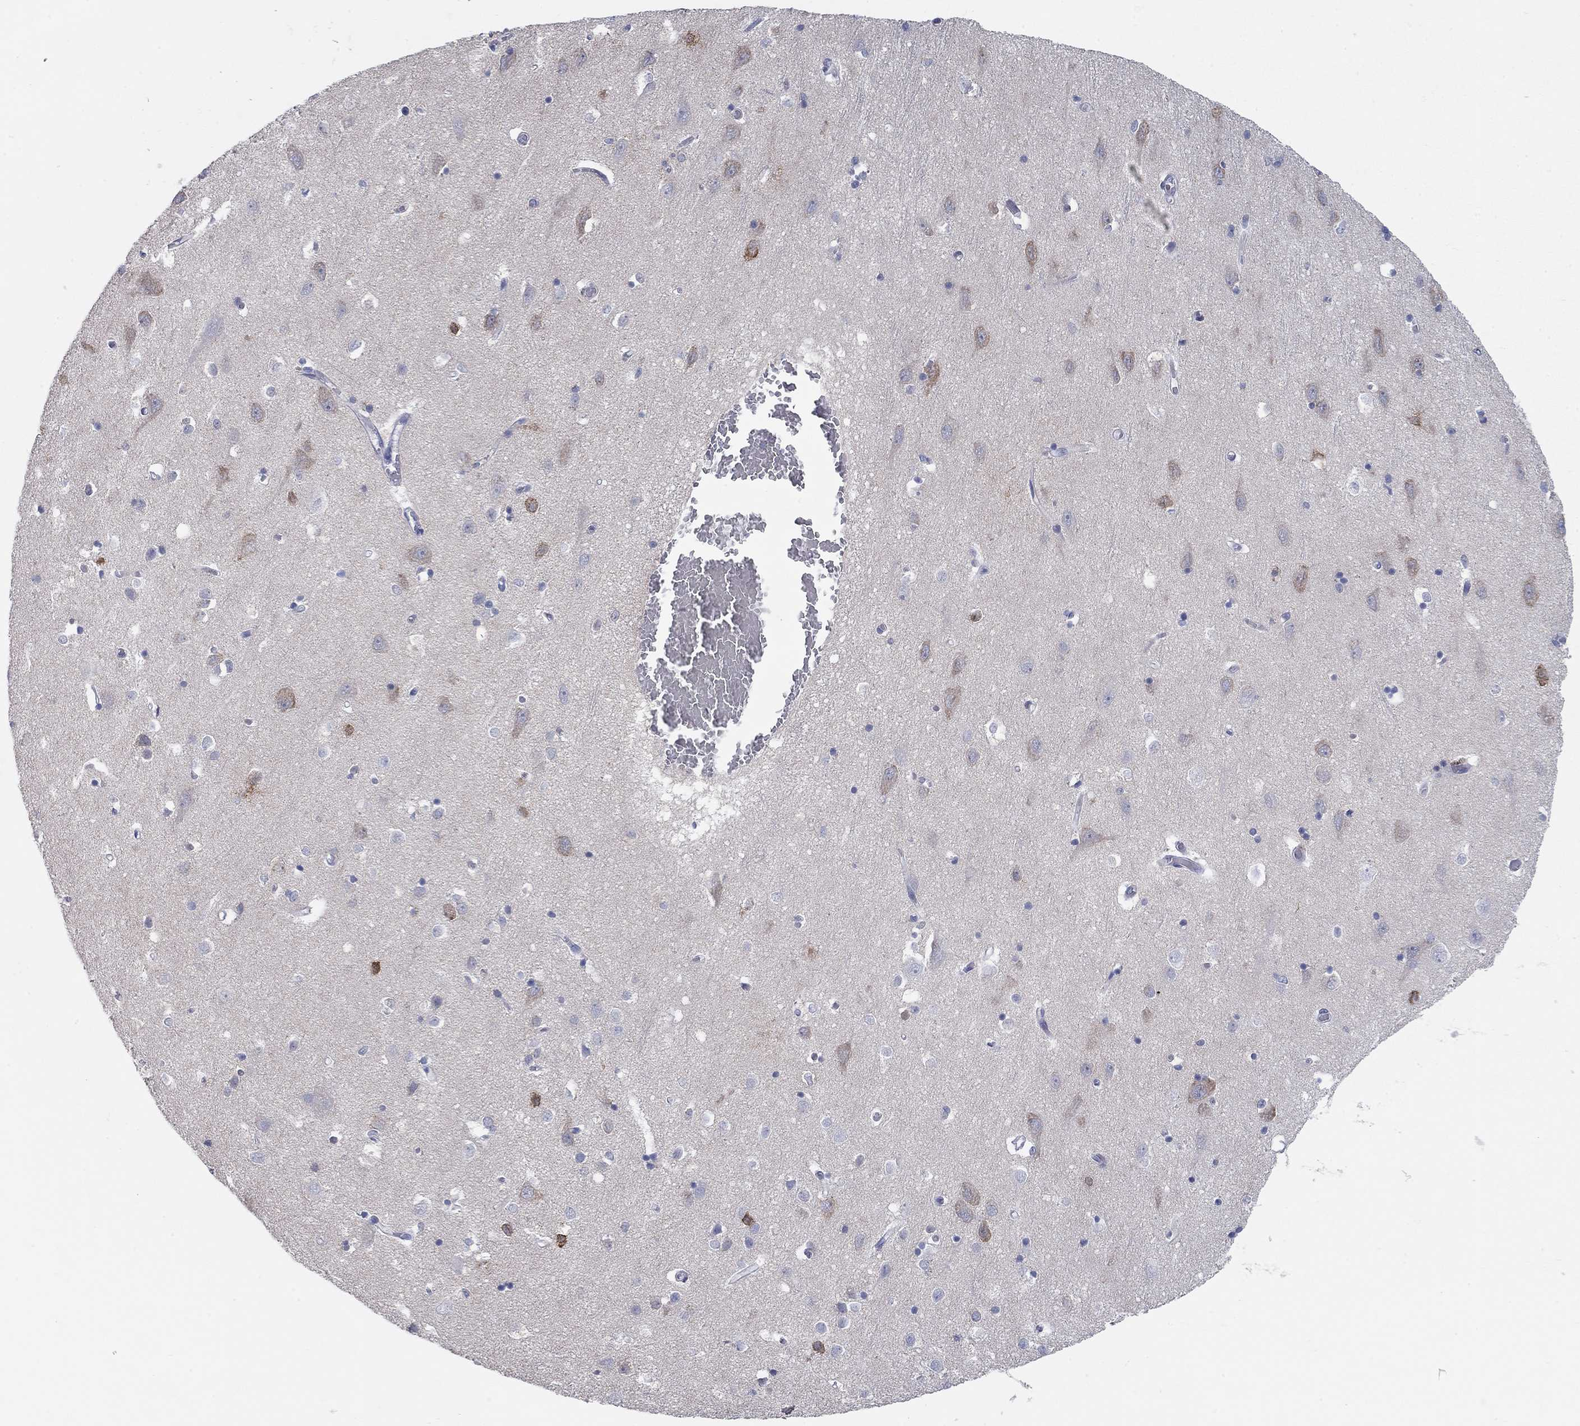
{"staining": {"intensity": "negative", "quantity": "none", "location": "none"}, "tissue": "cerebral cortex", "cell_type": "Endothelial cells", "image_type": "normal", "snomed": [{"axis": "morphology", "description": "Normal tissue, NOS"}, {"axis": "topography", "description": "Cerebral cortex"}], "caption": "The photomicrograph demonstrates no staining of endothelial cells in unremarkable cerebral cortex.", "gene": "WASF3", "patient": {"sex": "male", "age": 70}}